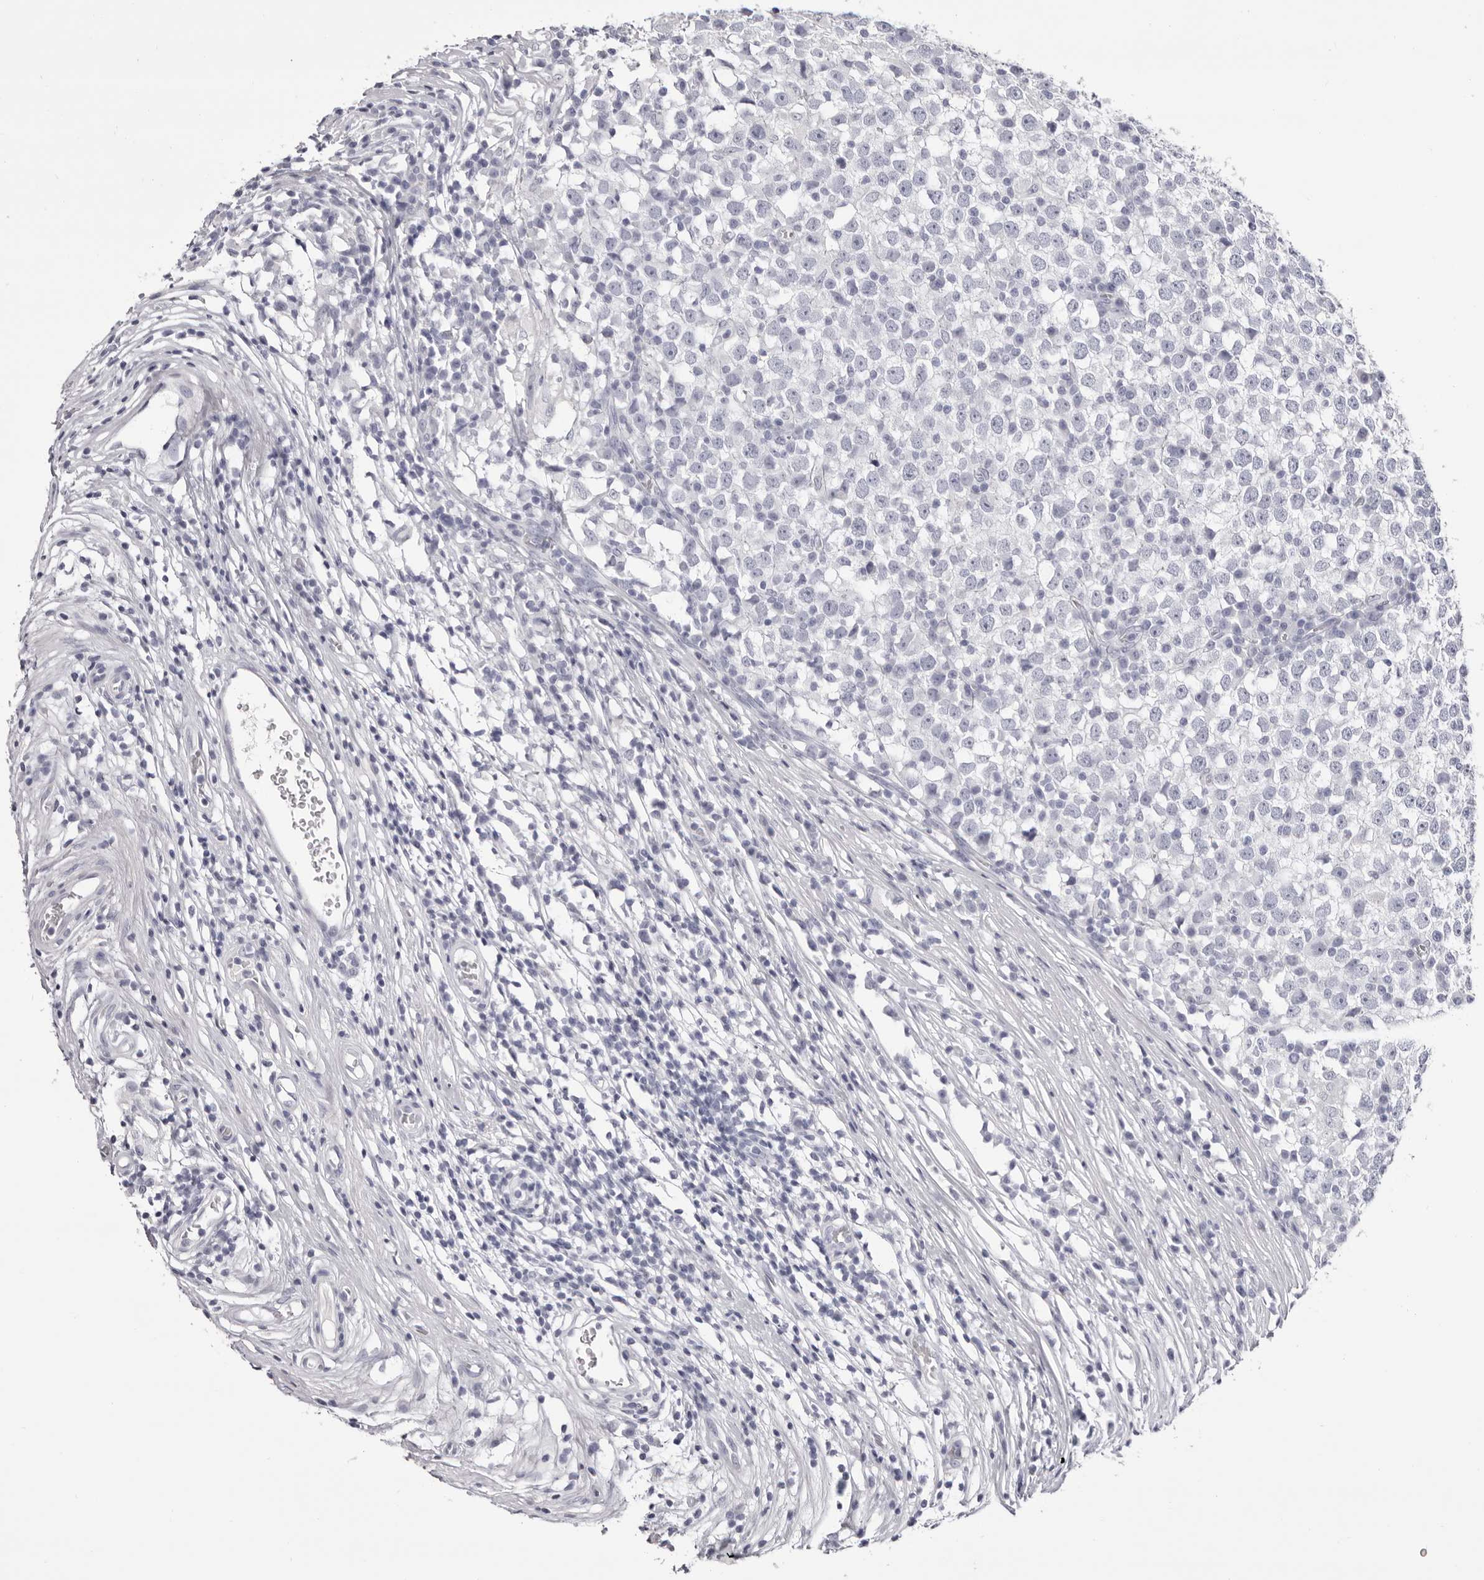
{"staining": {"intensity": "negative", "quantity": "none", "location": "none"}, "tissue": "testis cancer", "cell_type": "Tumor cells", "image_type": "cancer", "snomed": [{"axis": "morphology", "description": "Seminoma, NOS"}, {"axis": "topography", "description": "Testis"}], "caption": "A photomicrograph of human seminoma (testis) is negative for staining in tumor cells.", "gene": "LPO", "patient": {"sex": "male", "age": 65}}